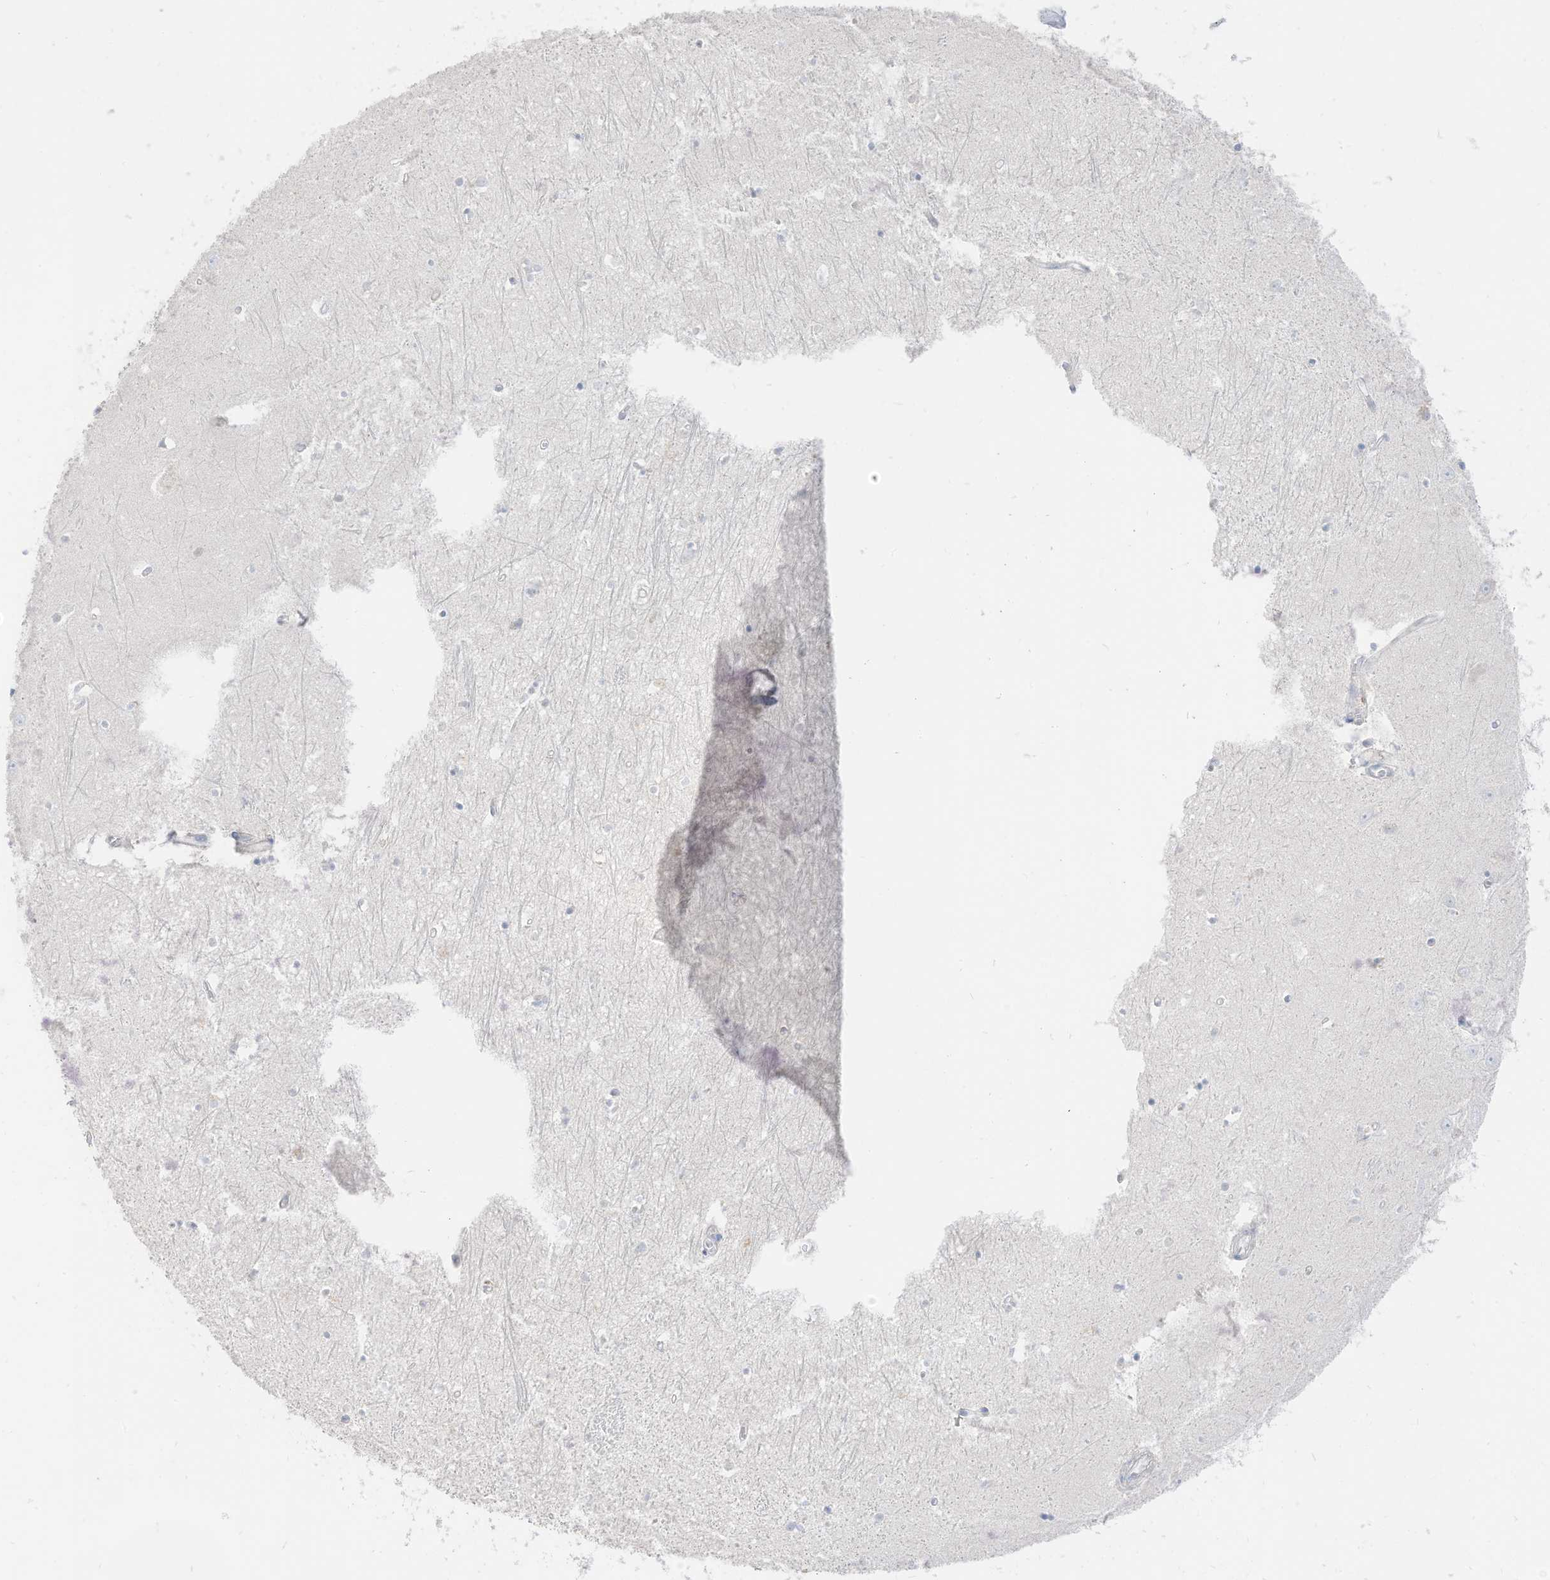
{"staining": {"intensity": "negative", "quantity": "none", "location": "none"}, "tissue": "hippocampus", "cell_type": "Glial cells", "image_type": "normal", "snomed": [{"axis": "morphology", "description": "Normal tissue, NOS"}, {"axis": "topography", "description": "Hippocampus"}], "caption": "This photomicrograph is of normal hippocampus stained with immunohistochemistry to label a protein in brown with the nuclei are counter-stained blue. There is no expression in glial cells.", "gene": "ETHE1", "patient": {"sex": "female", "age": 64}}